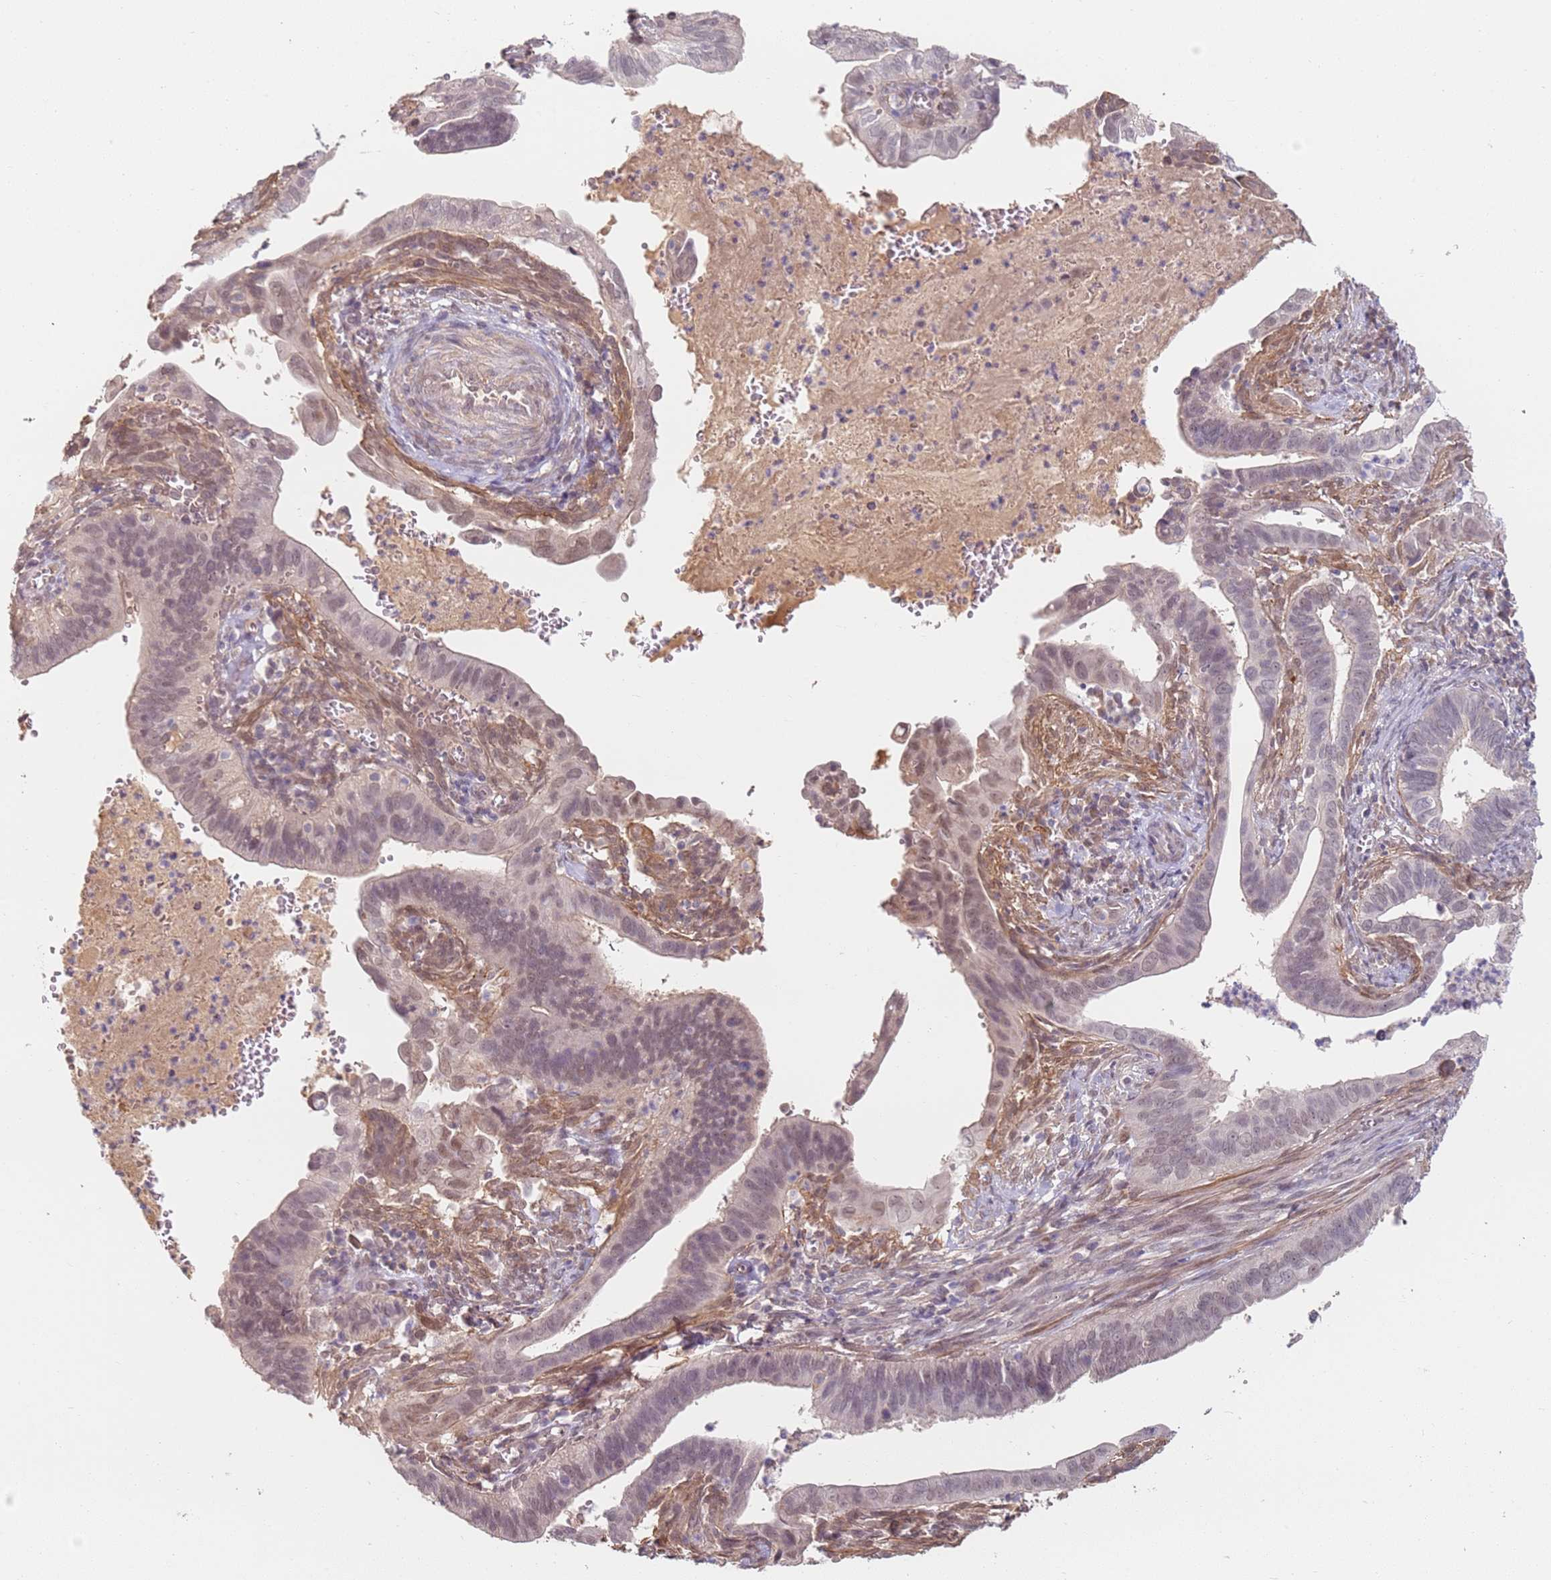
{"staining": {"intensity": "negative", "quantity": "none", "location": "none"}, "tissue": "cervical cancer", "cell_type": "Tumor cells", "image_type": "cancer", "snomed": [{"axis": "morphology", "description": "Adenocarcinoma, NOS"}, {"axis": "topography", "description": "Cervix"}], "caption": "DAB immunohistochemical staining of adenocarcinoma (cervical) exhibits no significant staining in tumor cells. (DAB (3,3'-diaminobenzidine) immunohistochemistry, high magnification).", "gene": "WDR93", "patient": {"sex": "female", "age": 42}}